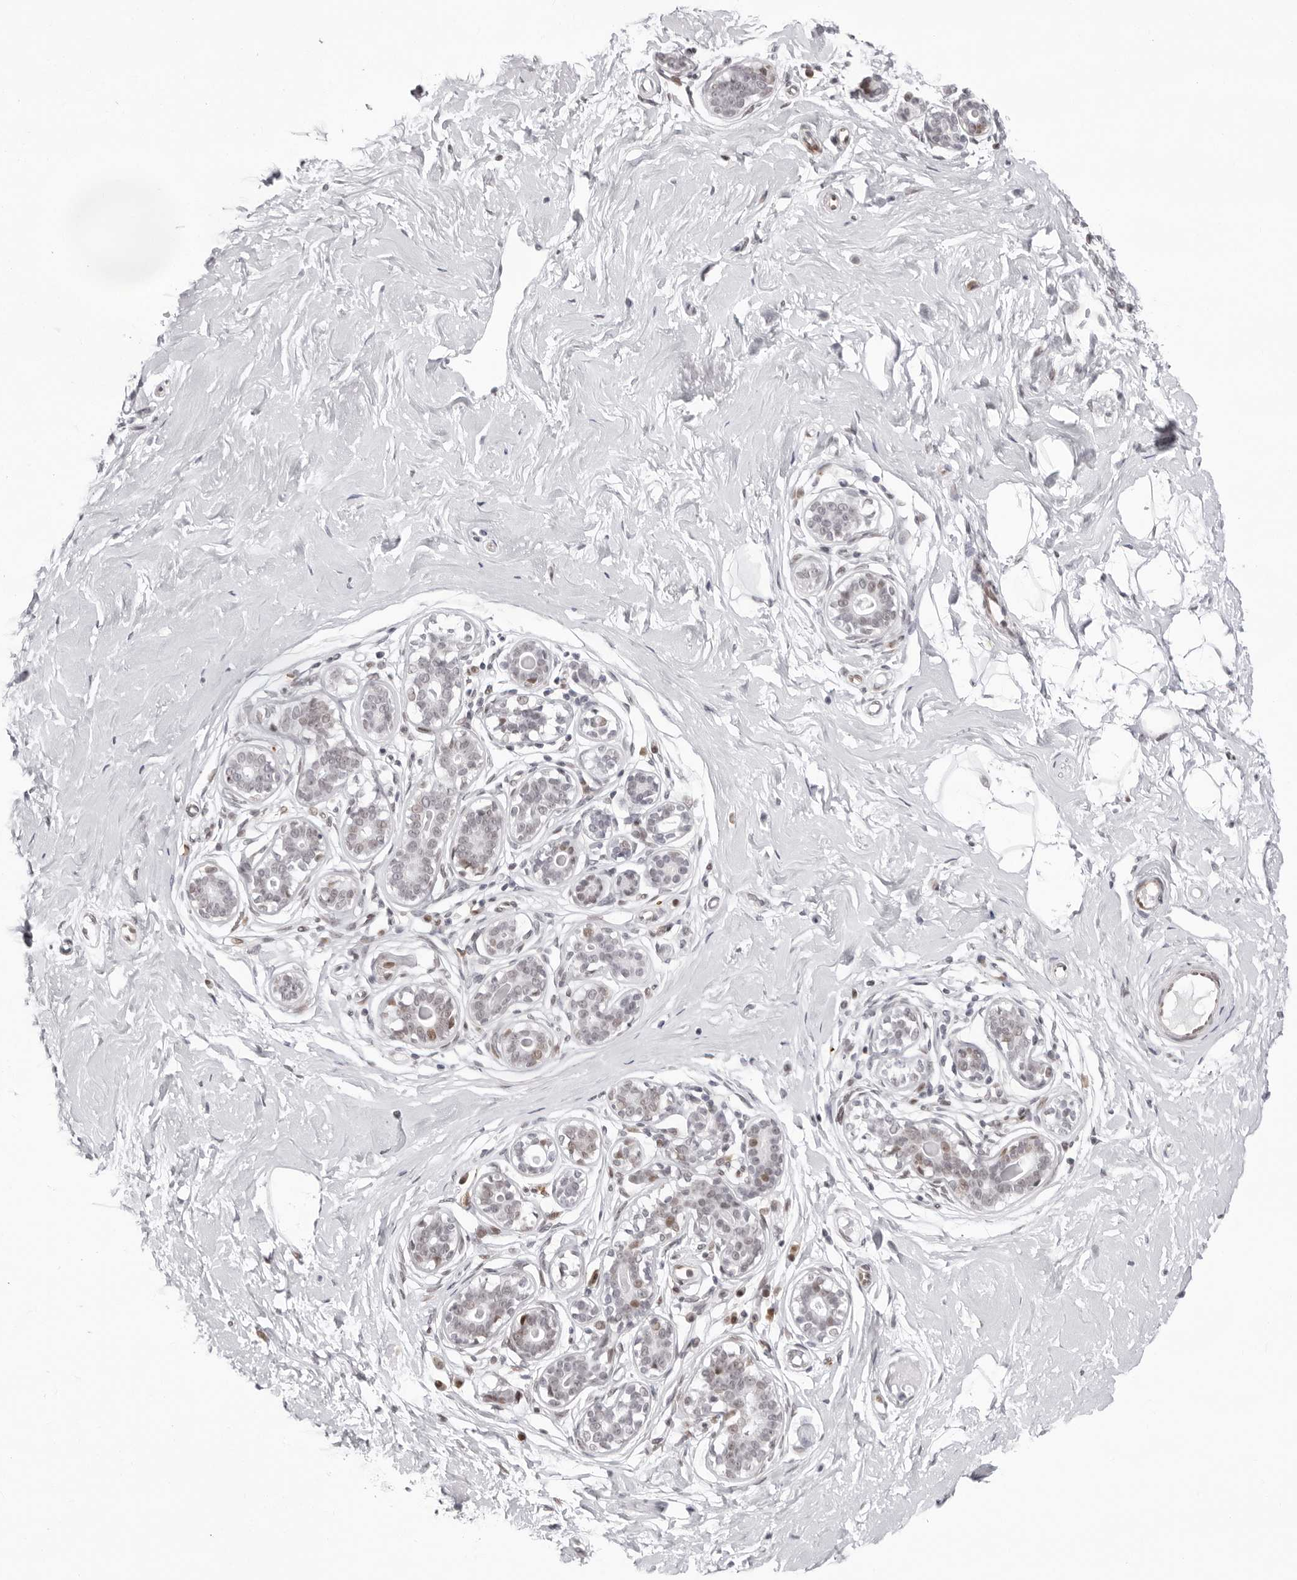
{"staining": {"intensity": "negative", "quantity": "none", "location": "none"}, "tissue": "breast", "cell_type": "Adipocytes", "image_type": "normal", "snomed": [{"axis": "morphology", "description": "Normal tissue, NOS"}, {"axis": "morphology", "description": "Adenoma, NOS"}, {"axis": "topography", "description": "Breast"}], "caption": "Immunohistochemistry (IHC) image of unremarkable breast: breast stained with DAB (3,3'-diaminobenzidine) shows no significant protein expression in adipocytes.", "gene": "NTPCR", "patient": {"sex": "female", "age": 23}}